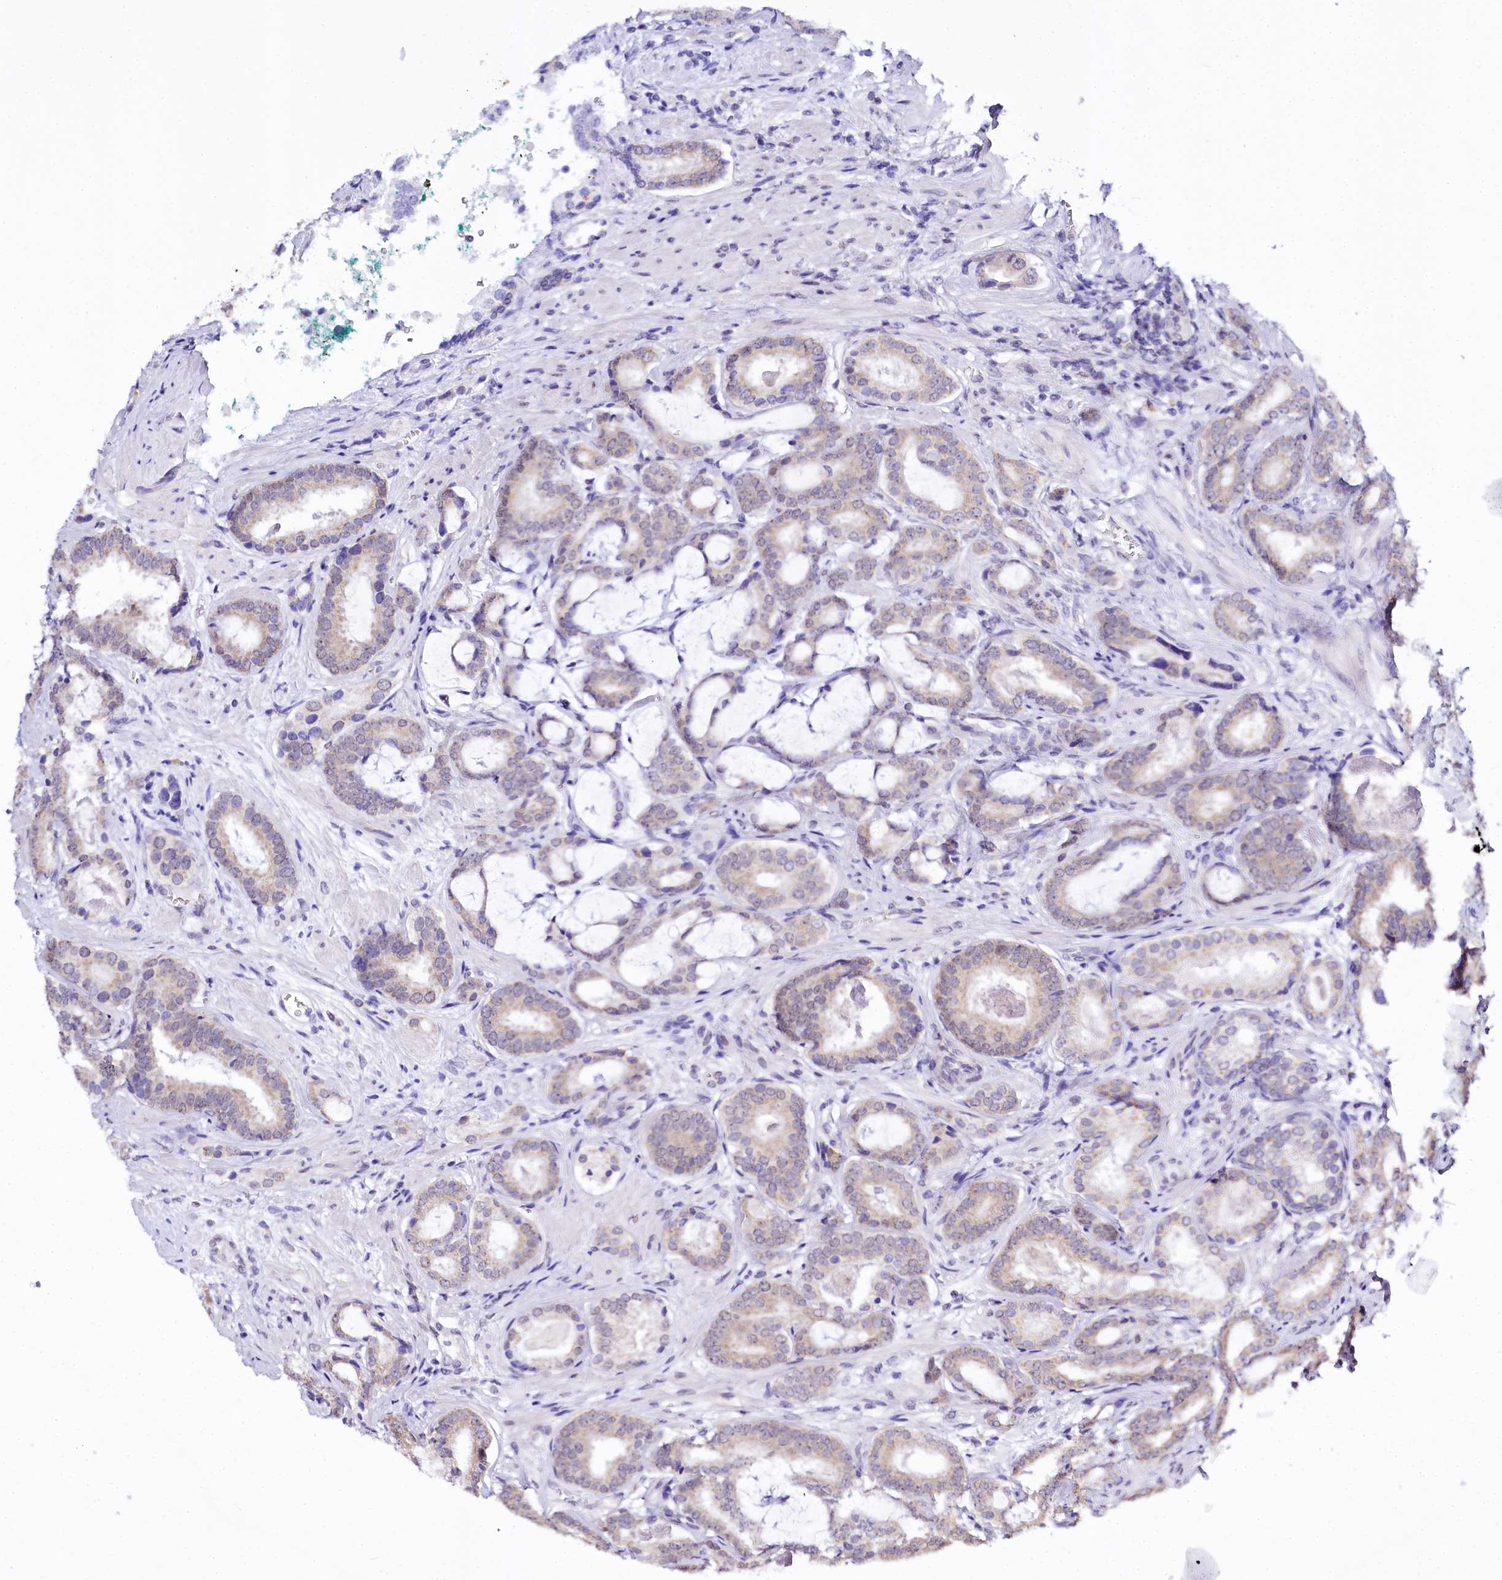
{"staining": {"intensity": "weak", "quantity": "<25%", "location": "nuclear"}, "tissue": "prostate cancer", "cell_type": "Tumor cells", "image_type": "cancer", "snomed": [{"axis": "morphology", "description": "Adenocarcinoma, High grade"}, {"axis": "topography", "description": "Prostate"}], "caption": "High magnification brightfield microscopy of high-grade adenocarcinoma (prostate) stained with DAB (brown) and counterstained with hematoxylin (blue): tumor cells show no significant positivity.", "gene": "SPATS2", "patient": {"sex": "male", "age": 60}}